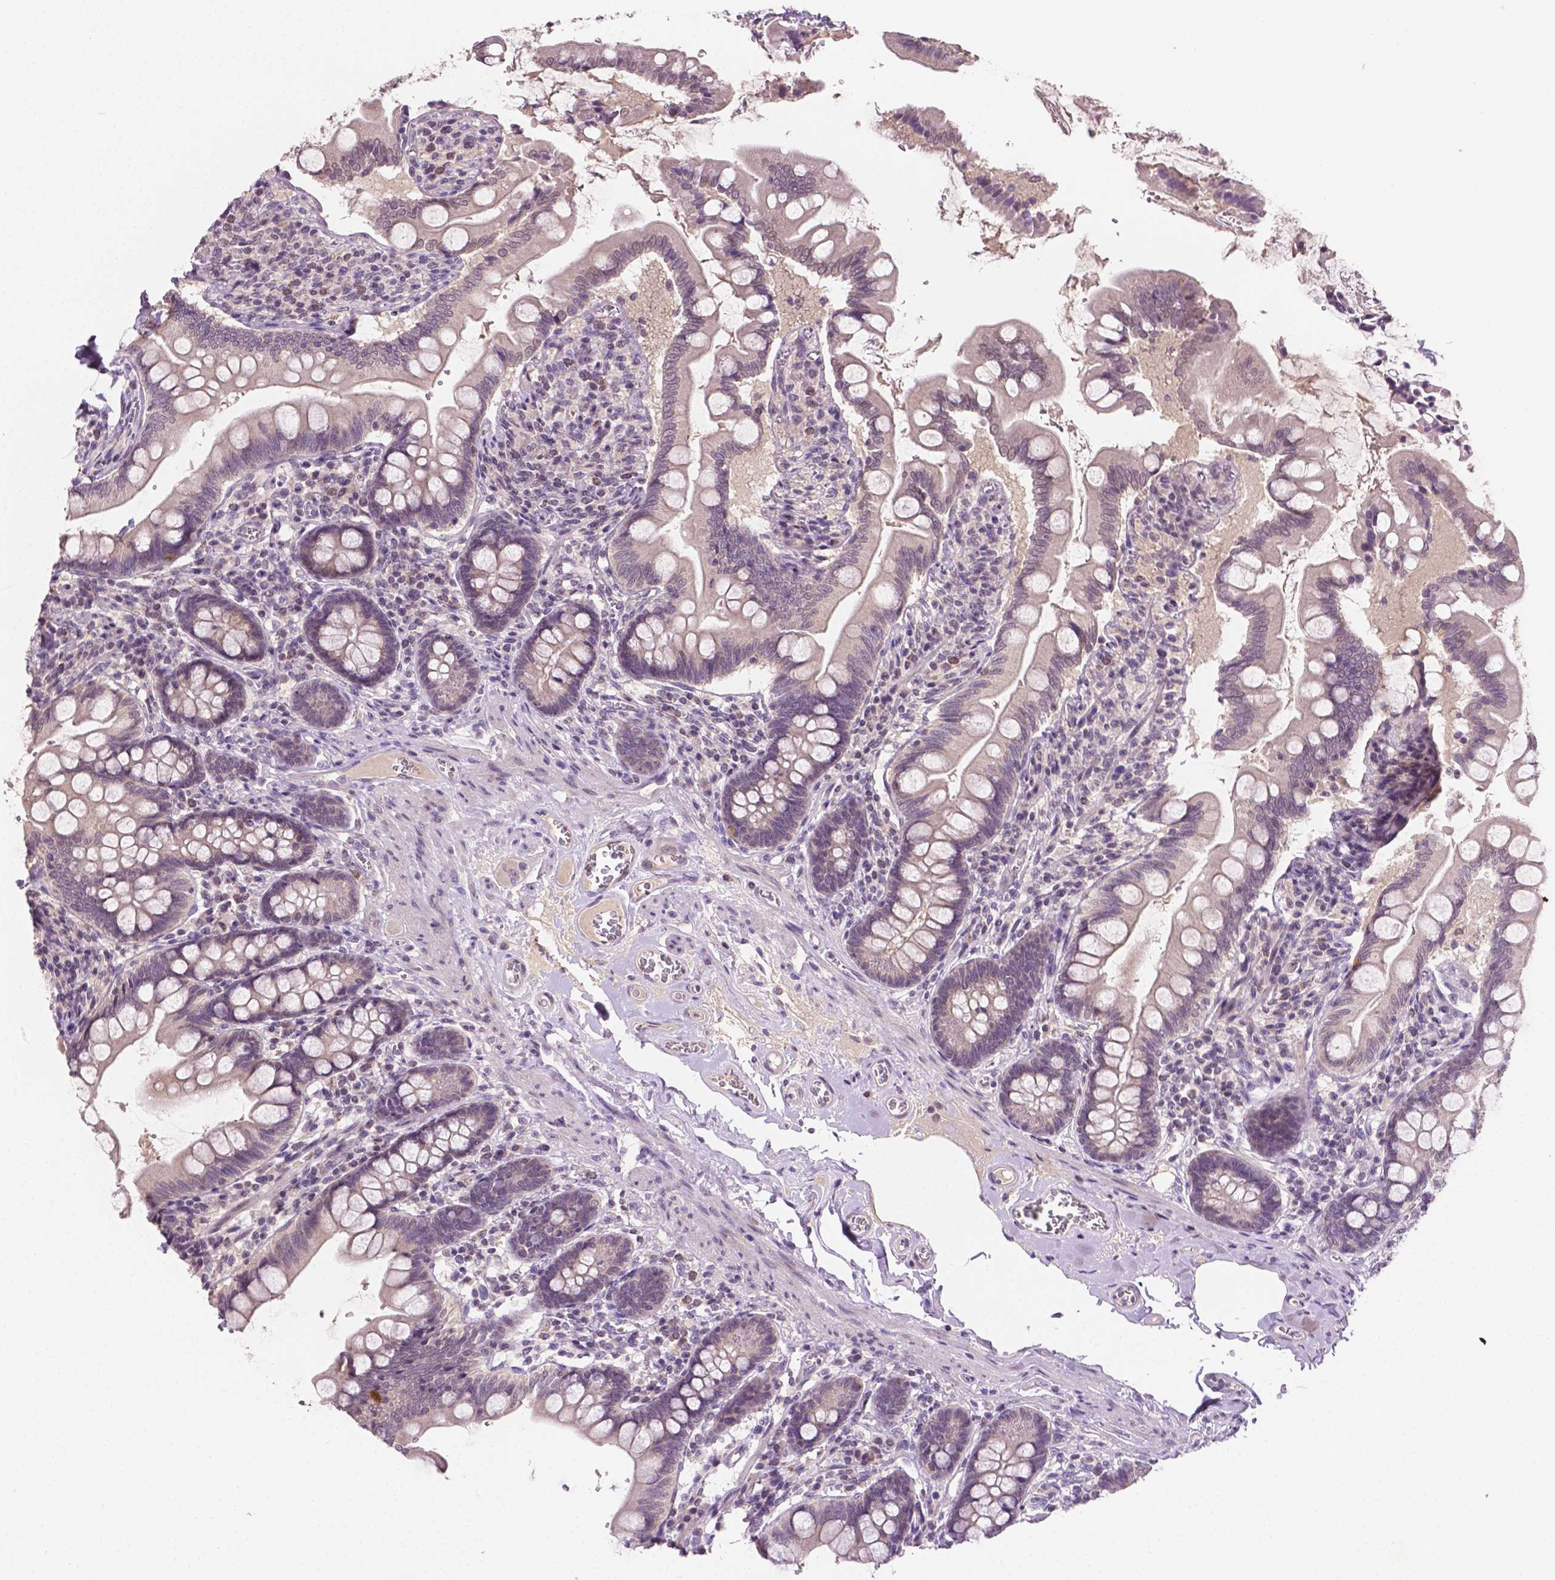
{"staining": {"intensity": "negative", "quantity": "none", "location": "none"}, "tissue": "small intestine", "cell_type": "Glandular cells", "image_type": "normal", "snomed": [{"axis": "morphology", "description": "Normal tissue, NOS"}, {"axis": "topography", "description": "Small intestine"}], "caption": "Small intestine stained for a protein using immunohistochemistry (IHC) reveals no positivity glandular cells.", "gene": "MROH6", "patient": {"sex": "female", "age": 56}}